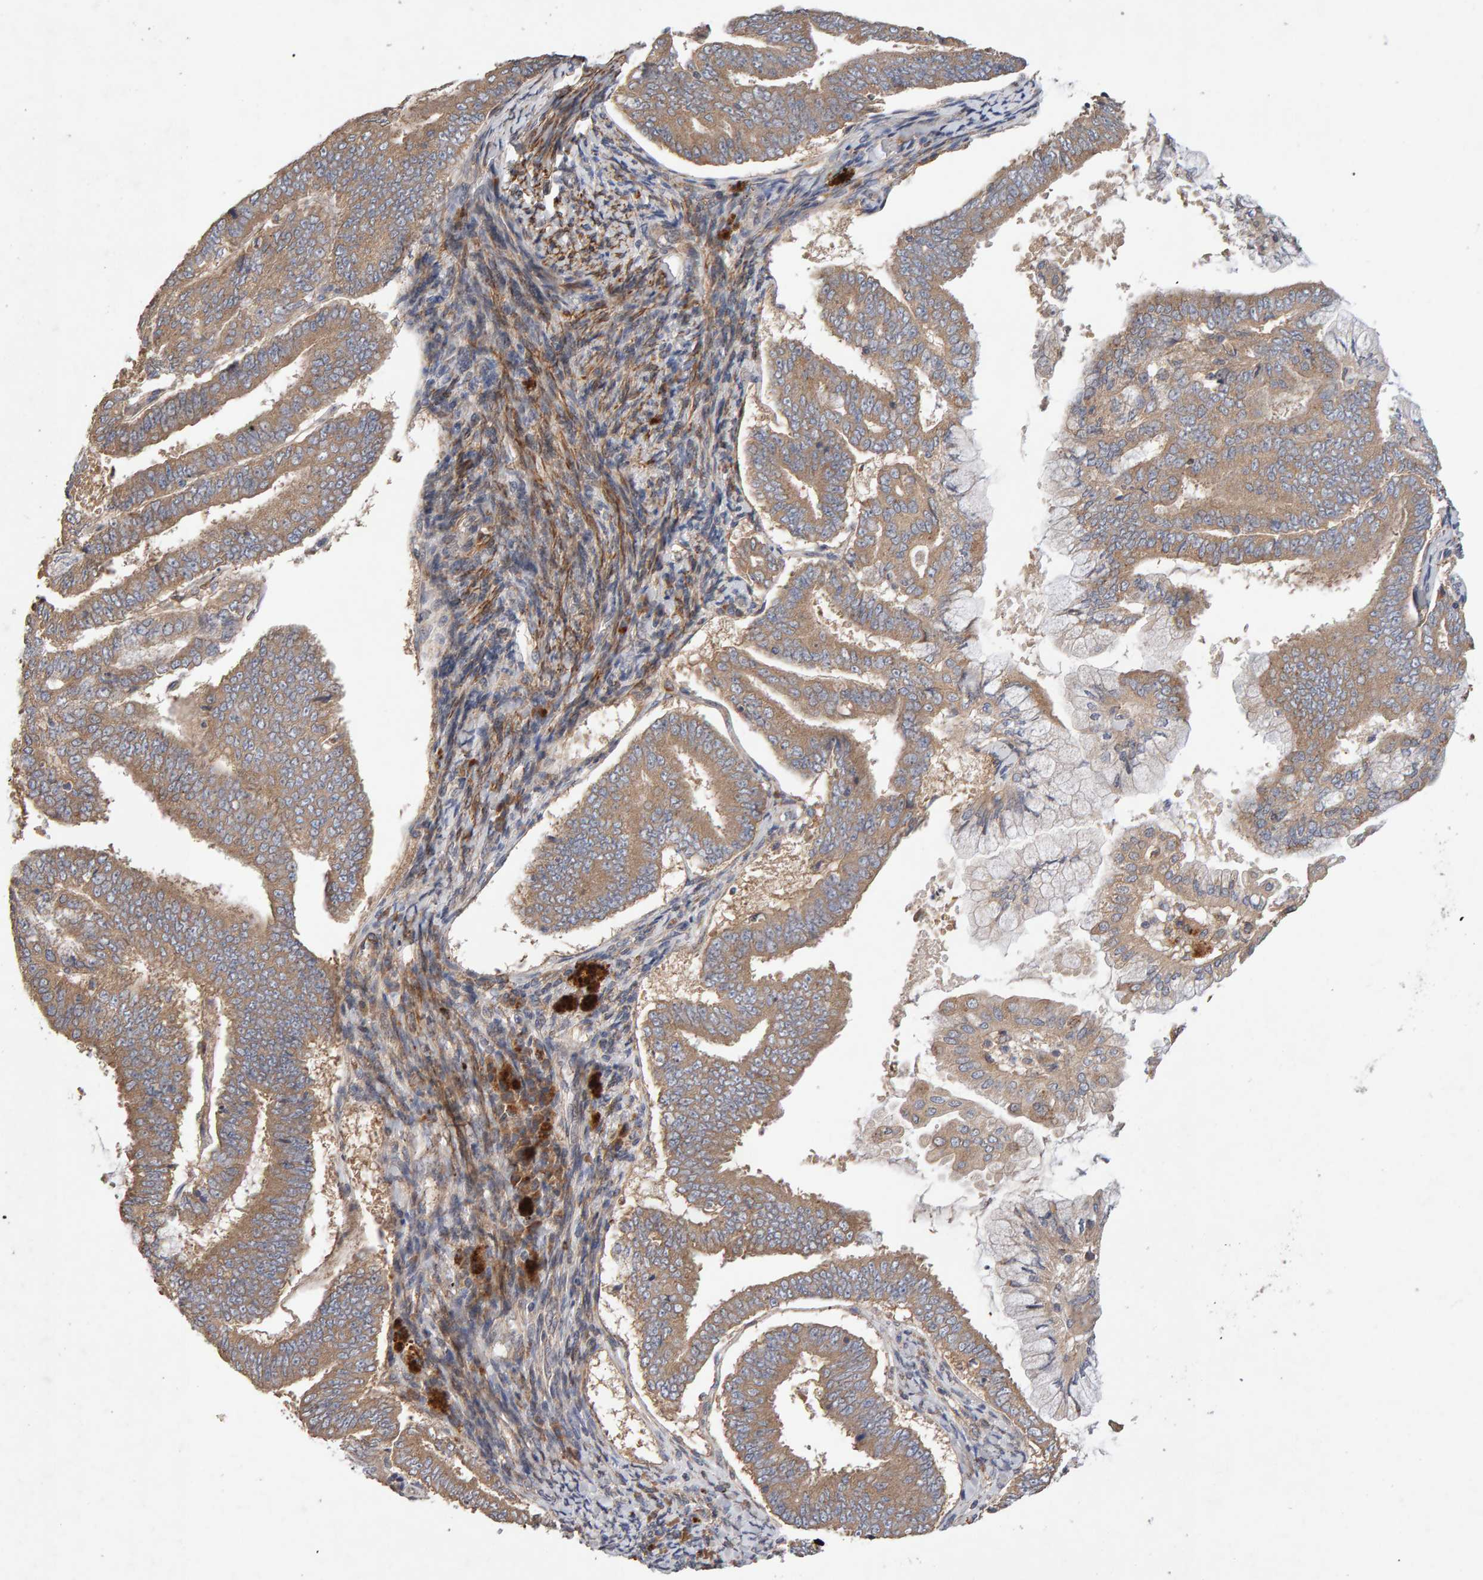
{"staining": {"intensity": "moderate", "quantity": ">75%", "location": "cytoplasmic/membranous"}, "tissue": "endometrial cancer", "cell_type": "Tumor cells", "image_type": "cancer", "snomed": [{"axis": "morphology", "description": "Adenocarcinoma, NOS"}, {"axis": "topography", "description": "Endometrium"}], "caption": "Tumor cells exhibit medium levels of moderate cytoplasmic/membranous staining in about >75% of cells in human endometrial adenocarcinoma.", "gene": "RNF19A", "patient": {"sex": "female", "age": 63}}